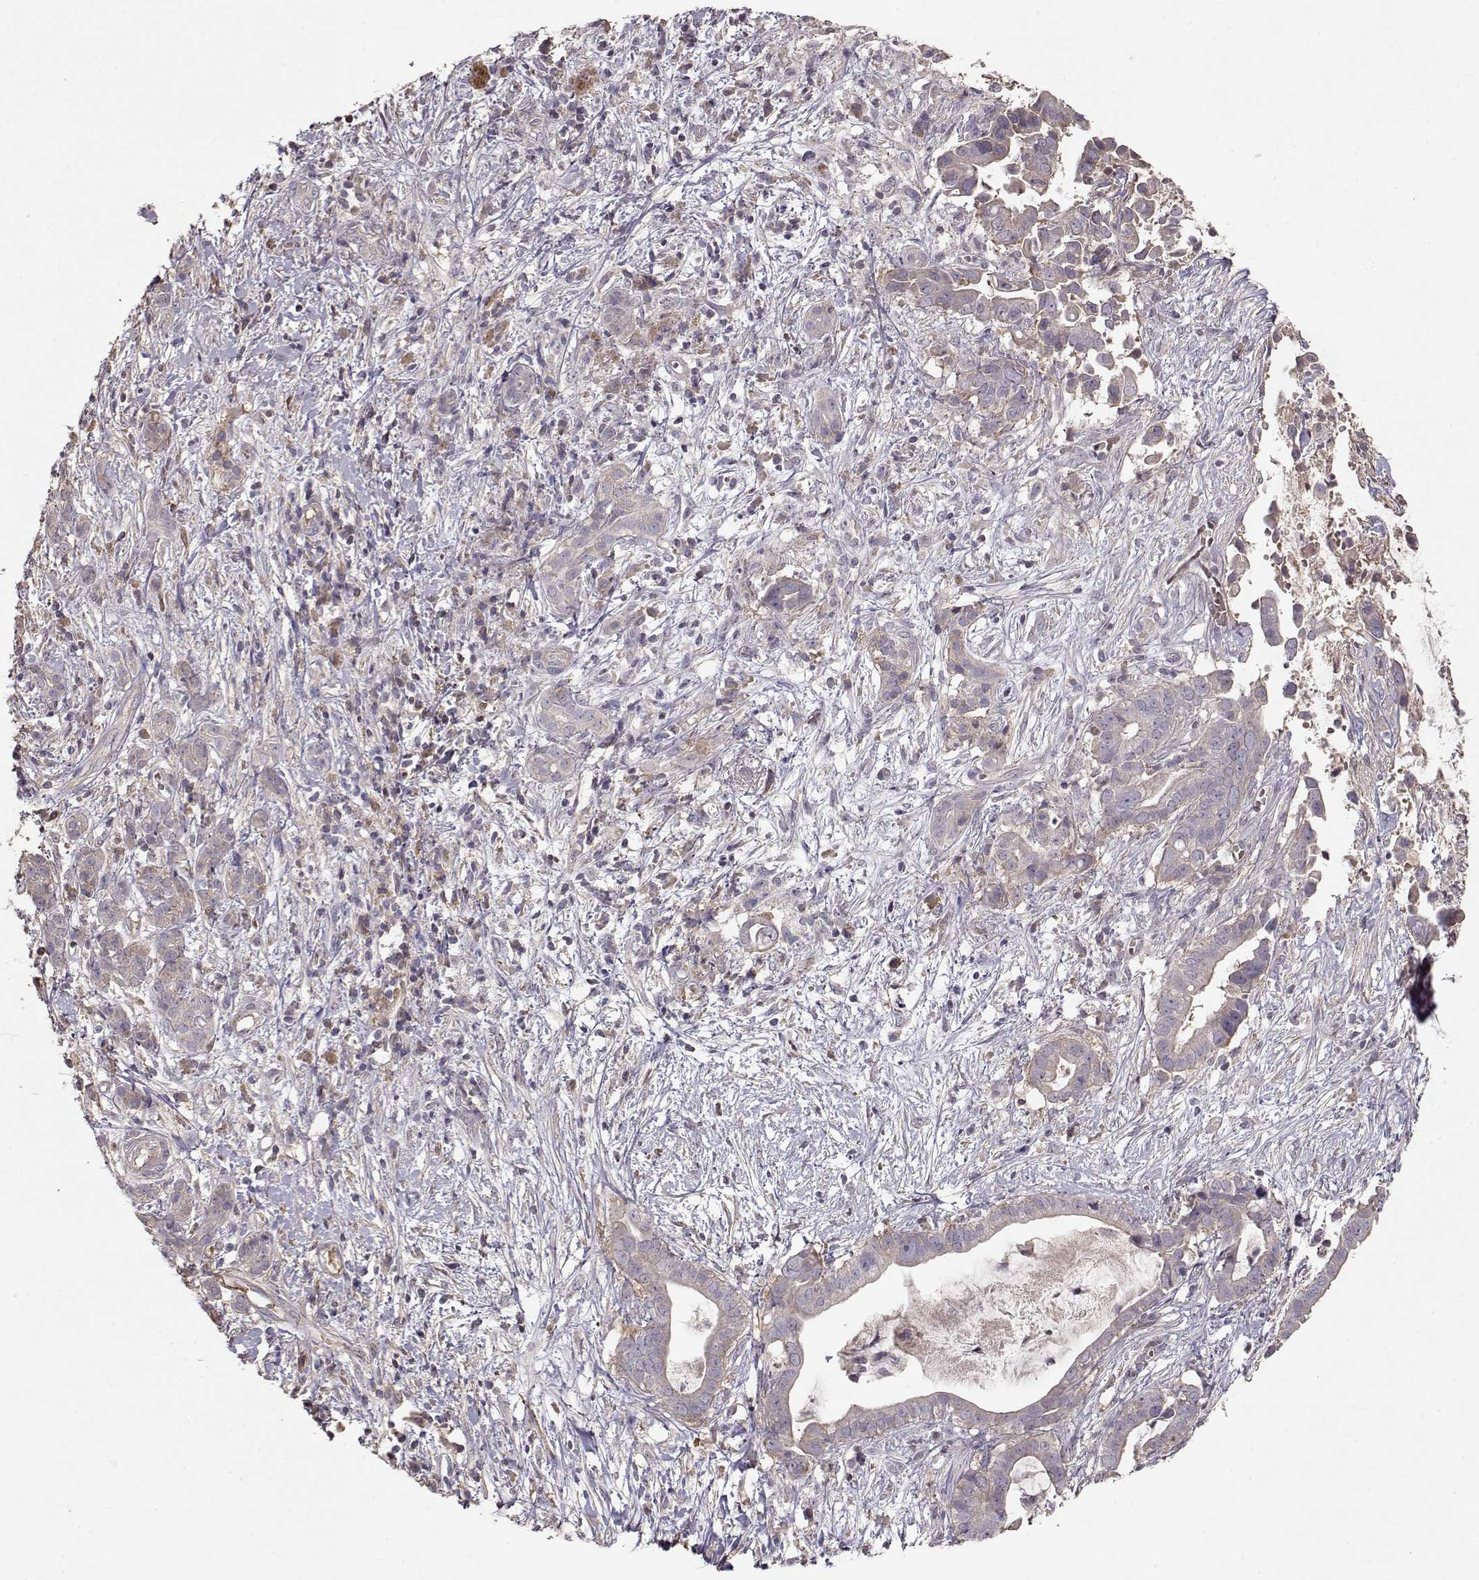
{"staining": {"intensity": "weak", "quantity": ">75%", "location": "cytoplasmic/membranous"}, "tissue": "pancreatic cancer", "cell_type": "Tumor cells", "image_type": "cancer", "snomed": [{"axis": "morphology", "description": "Adenocarcinoma, NOS"}, {"axis": "topography", "description": "Pancreas"}], "caption": "Human adenocarcinoma (pancreatic) stained with a brown dye exhibits weak cytoplasmic/membranous positive staining in about >75% of tumor cells.", "gene": "PMCH", "patient": {"sex": "male", "age": 61}}